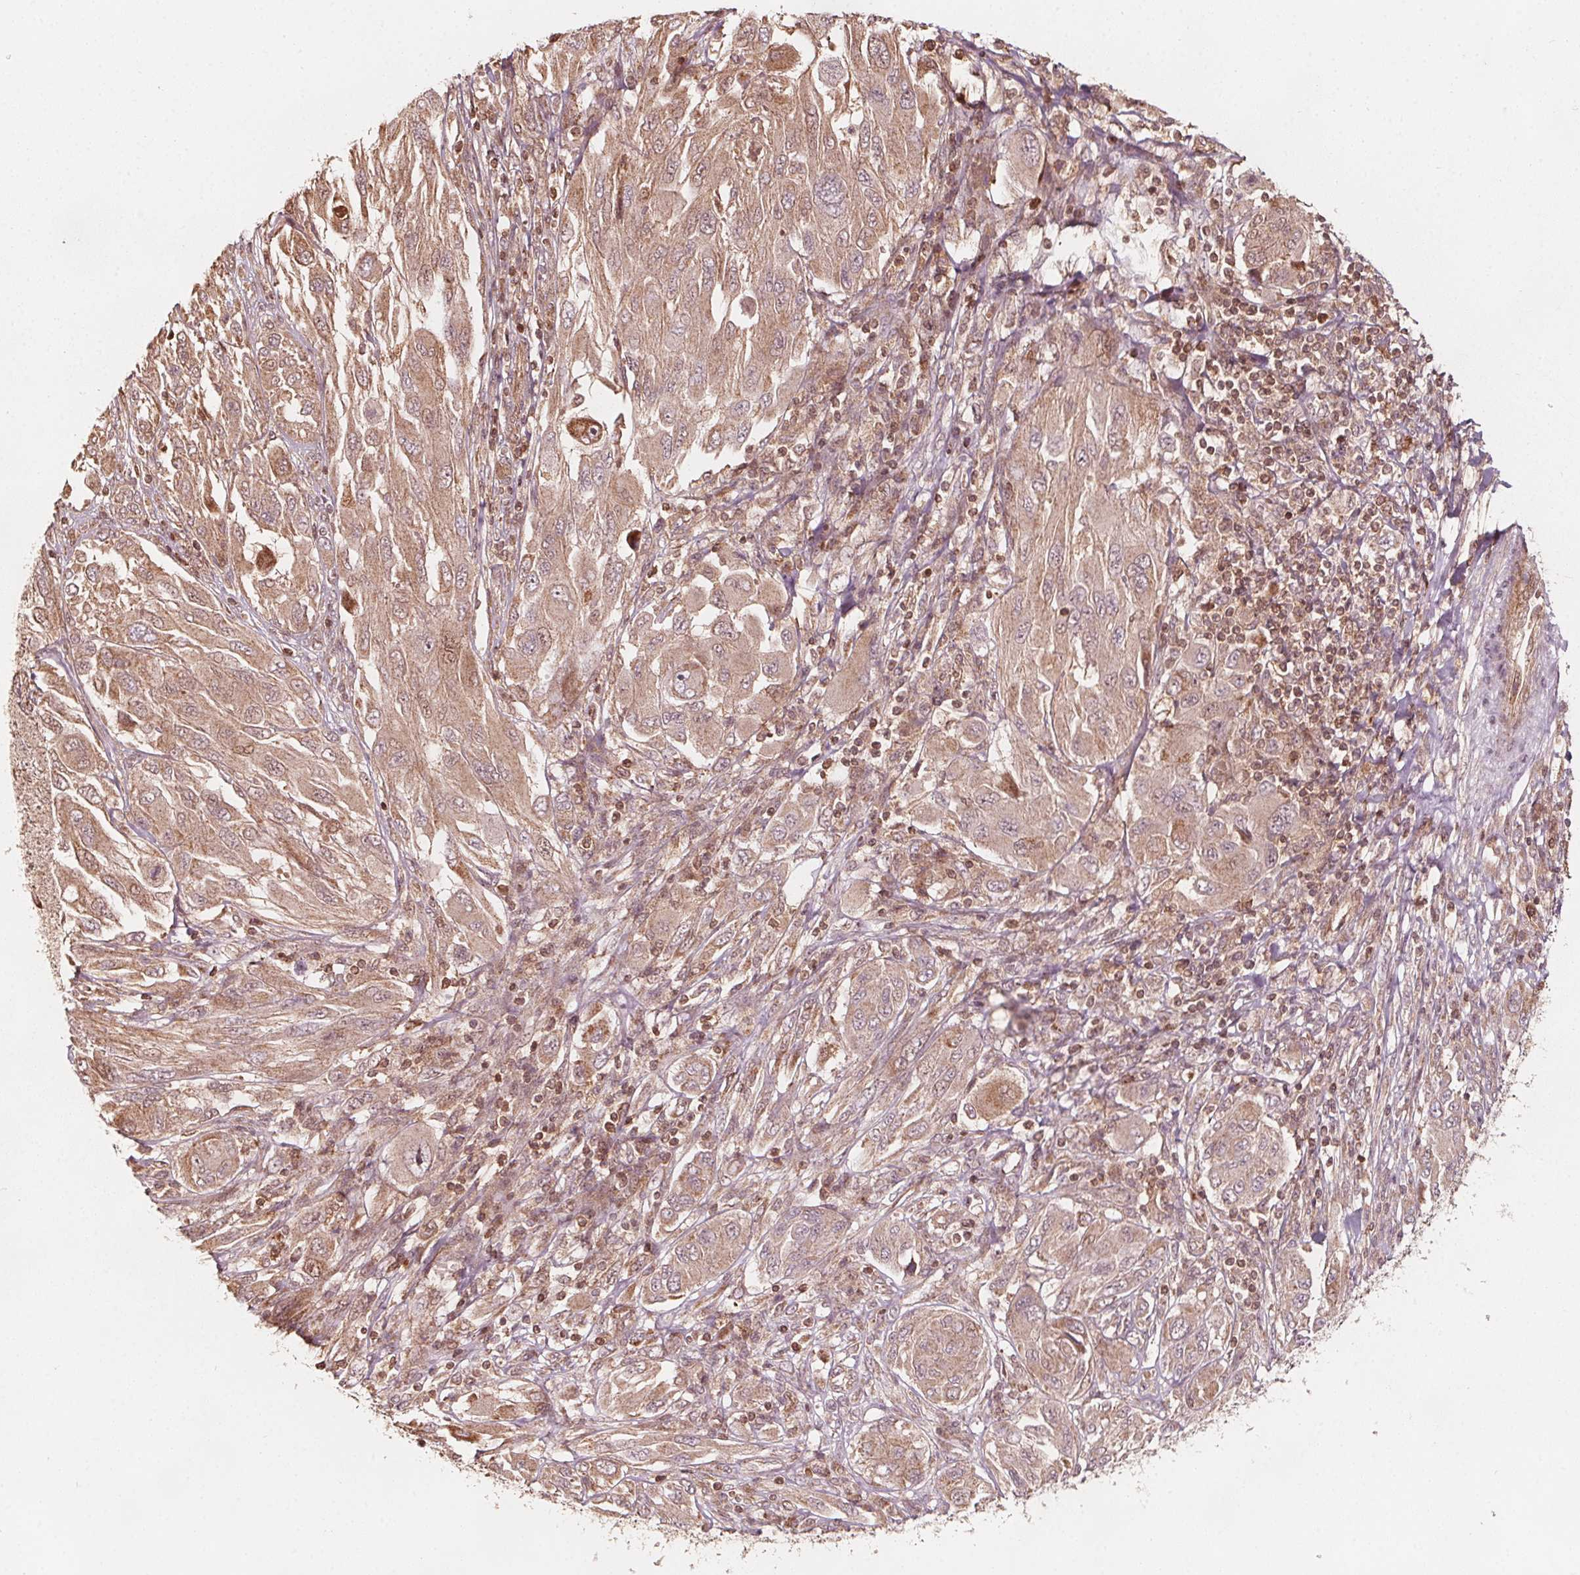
{"staining": {"intensity": "weak", "quantity": ">75%", "location": "cytoplasmic/membranous"}, "tissue": "melanoma", "cell_type": "Tumor cells", "image_type": "cancer", "snomed": [{"axis": "morphology", "description": "Malignant melanoma, NOS"}, {"axis": "topography", "description": "Skin"}], "caption": "IHC of melanoma demonstrates low levels of weak cytoplasmic/membranous expression in approximately >75% of tumor cells.", "gene": "AIP", "patient": {"sex": "female", "age": 91}}